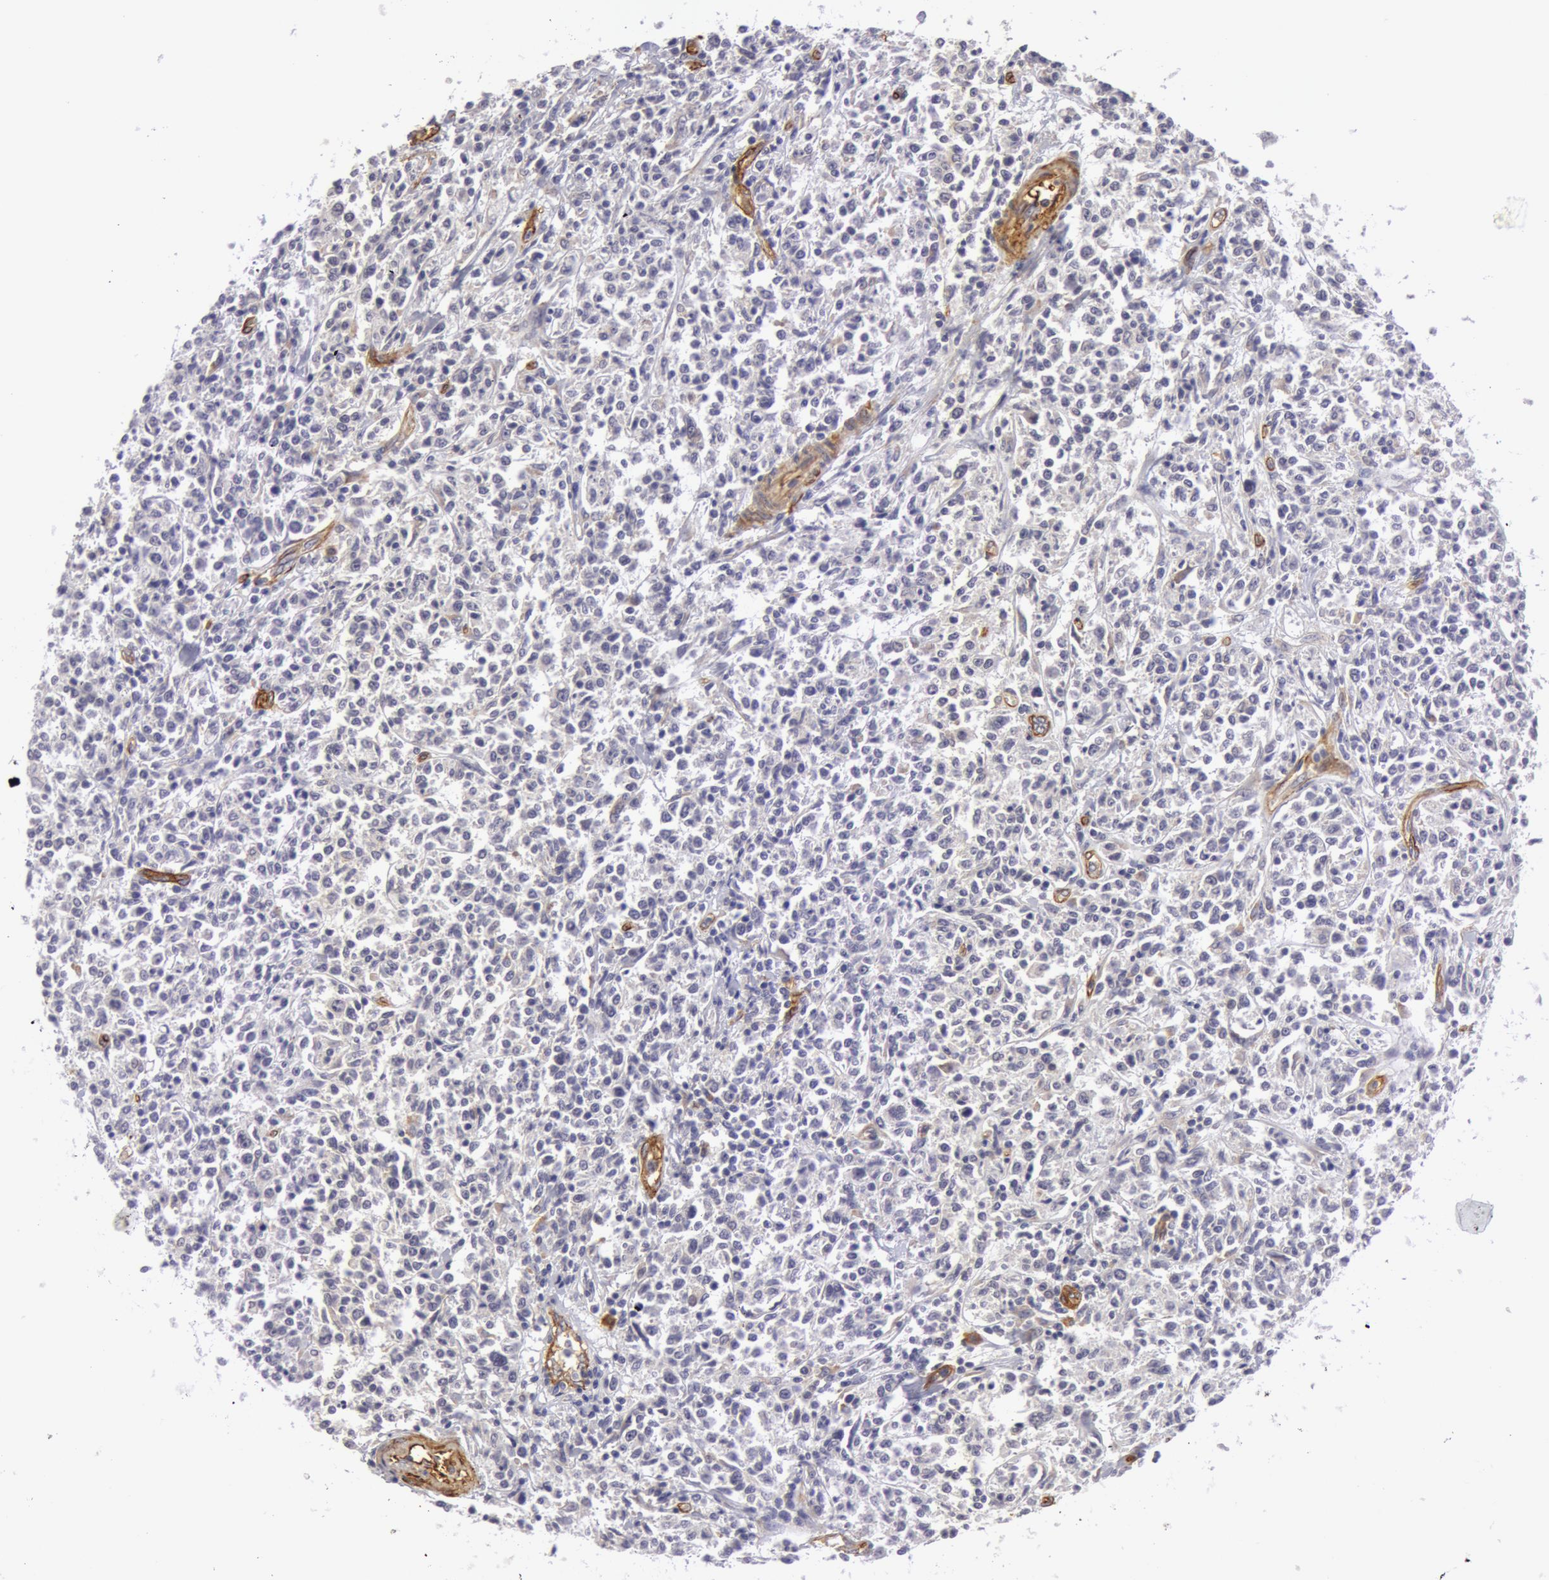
{"staining": {"intensity": "negative", "quantity": "none", "location": "none"}, "tissue": "lymphoma", "cell_type": "Tumor cells", "image_type": "cancer", "snomed": [{"axis": "morphology", "description": "Malignant lymphoma, non-Hodgkin's type, Low grade"}, {"axis": "topography", "description": "Small intestine"}], "caption": "High magnification brightfield microscopy of malignant lymphoma, non-Hodgkin's type (low-grade) stained with DAB (3,3'-diaminobenzidine) (brown) and counterstained with hematoxylin (blue): tumor cells show no significant positivity.", "gene": "IL23A", "patient": {"sex": "female", "age": 59}}